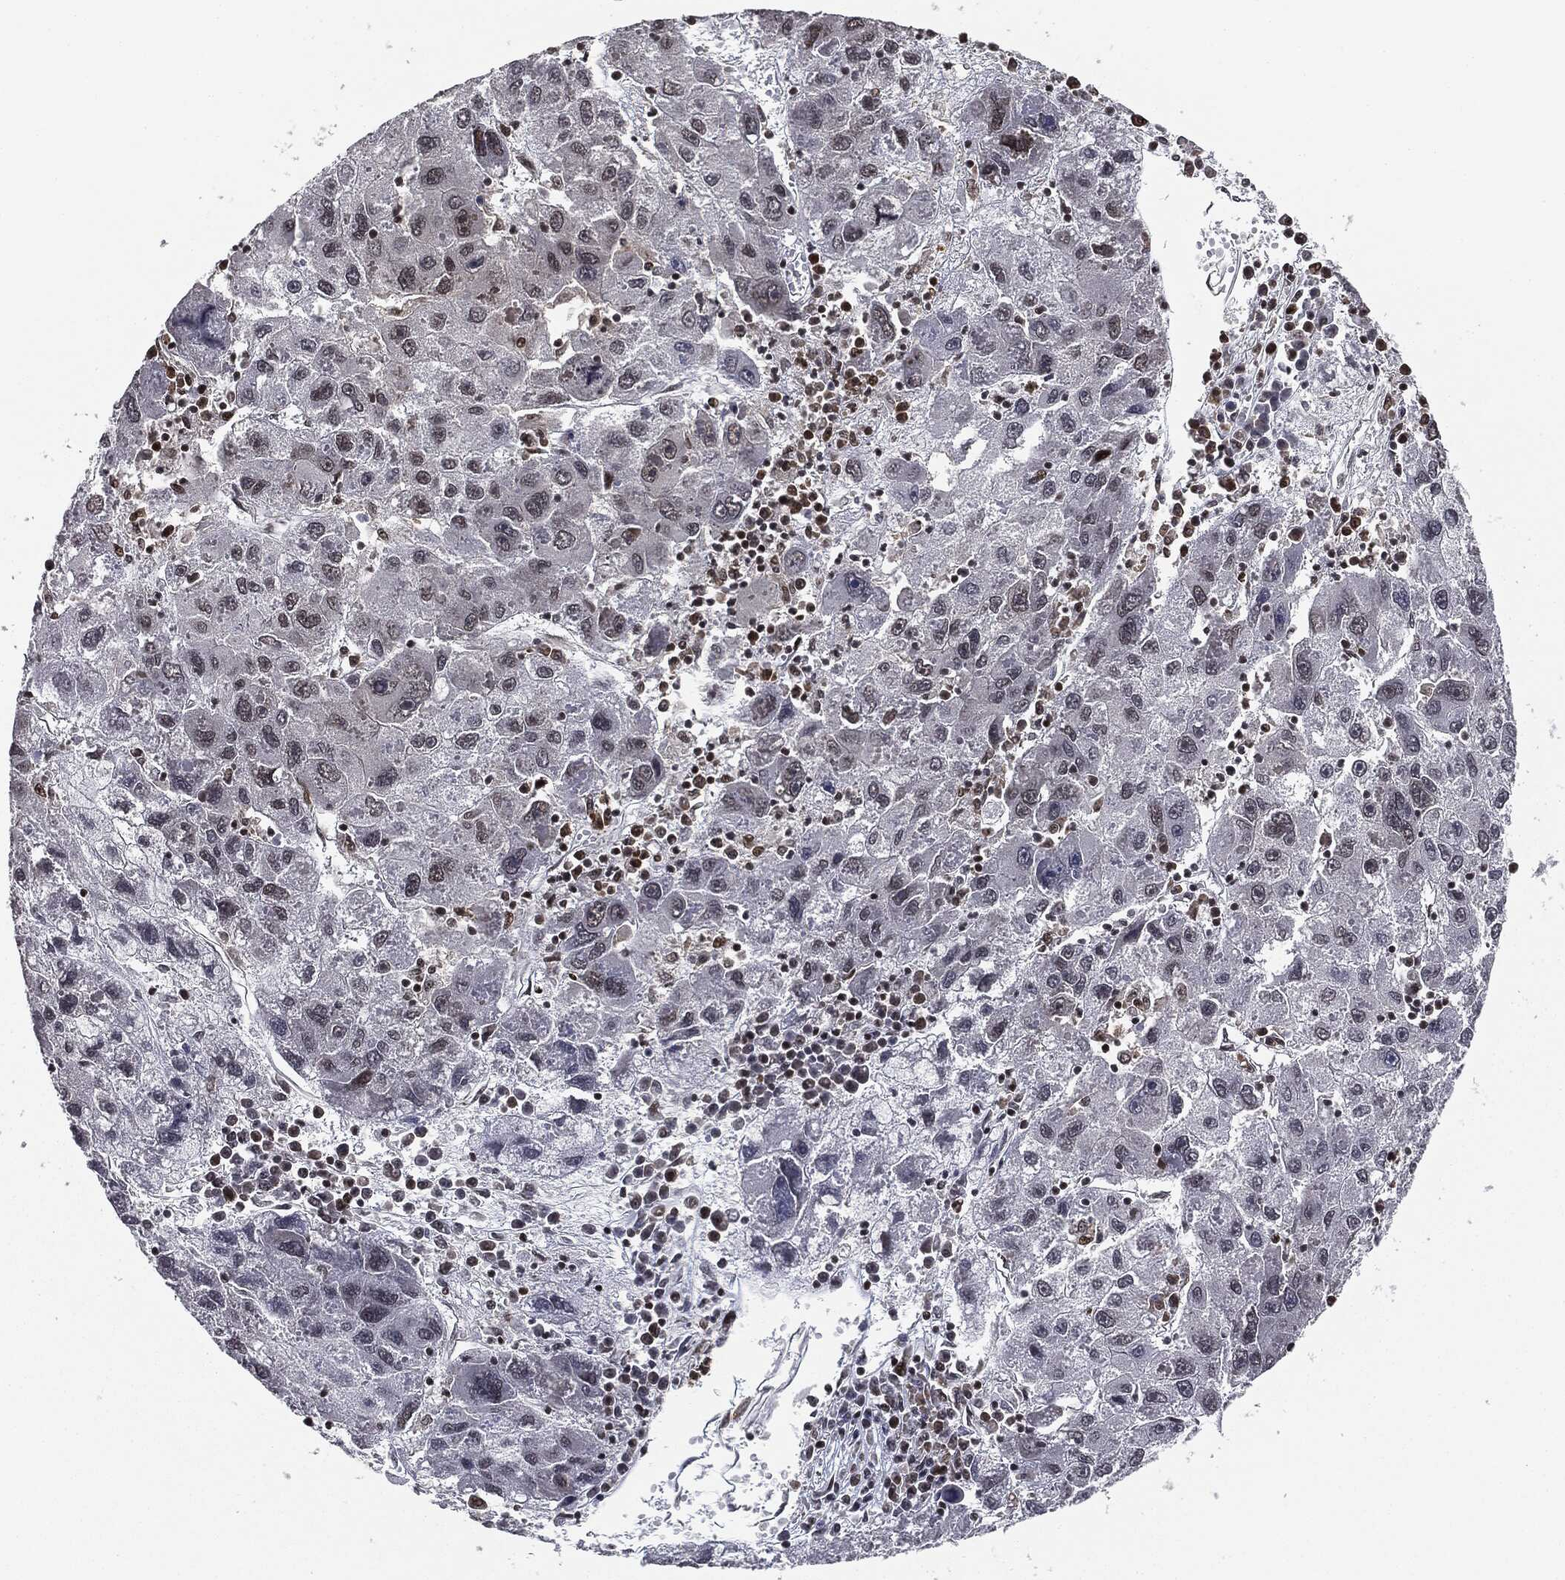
{"staining": {"intensity": "negative", "quantity": "none", "location": "none"}, "tissue": "liver cancer", "cell_type": "Tumor cells", "image_type": "cancer", "snomed": [{"axis": "morphology", "description": "Carcinoma, Hepatocellular, NOS"}, {"axis": "topography", "description": "Liver"}], "caption": "This is an immunohistochemistry (IHC) histopathology image of human liver hepatocellular carcinoma. There is no staining in tumor cells.", "gene": "TBC1D22A", "patient": {"sex": "male", "age": 75}}